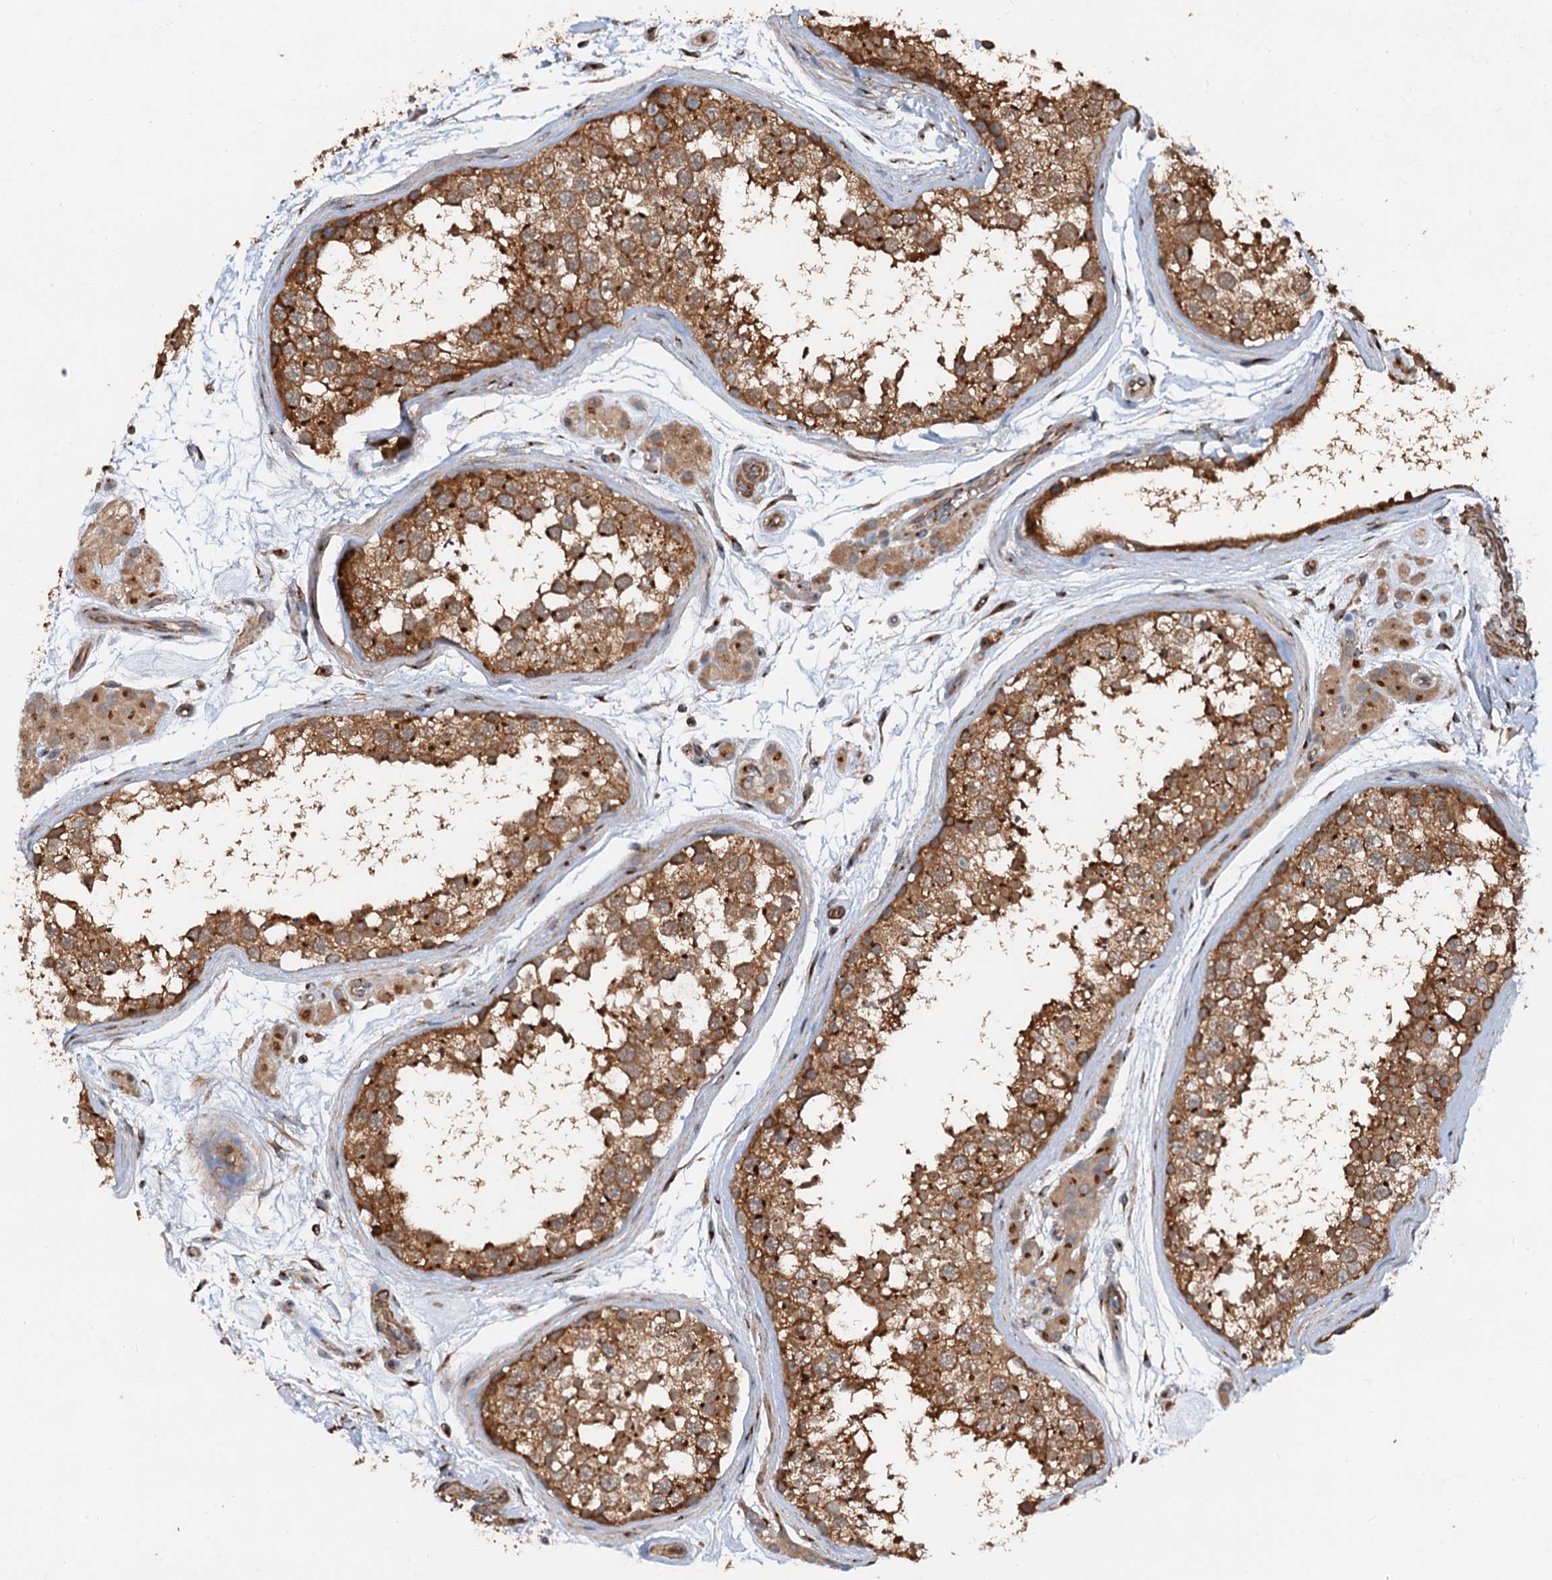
{"staining": {"intensity": "strong", "quantity": ">75%", "location": "cytoplasmic/membranous"}, "tissue": "testis", "cell_type": "Cells in seminiferous ducts", "image_type": "normal", "snomed": [{"axis": "morphology", "description": "Normal tissue, NOS"}, {"axis": "topography", "description": "Testis"}], "caption": "IHC photomicrograph of benign testis: testis stained using immunohistochemistry (IHC) demonstrates high levels of strong protein expression localized specifically in the cytoplasmic/membranous of cells in seminiferous ducts, appearing as a cytoplasmic/membranous brown color.", "gene": "ANKRD26", "patient": {"sex": "male", "age": 56}}